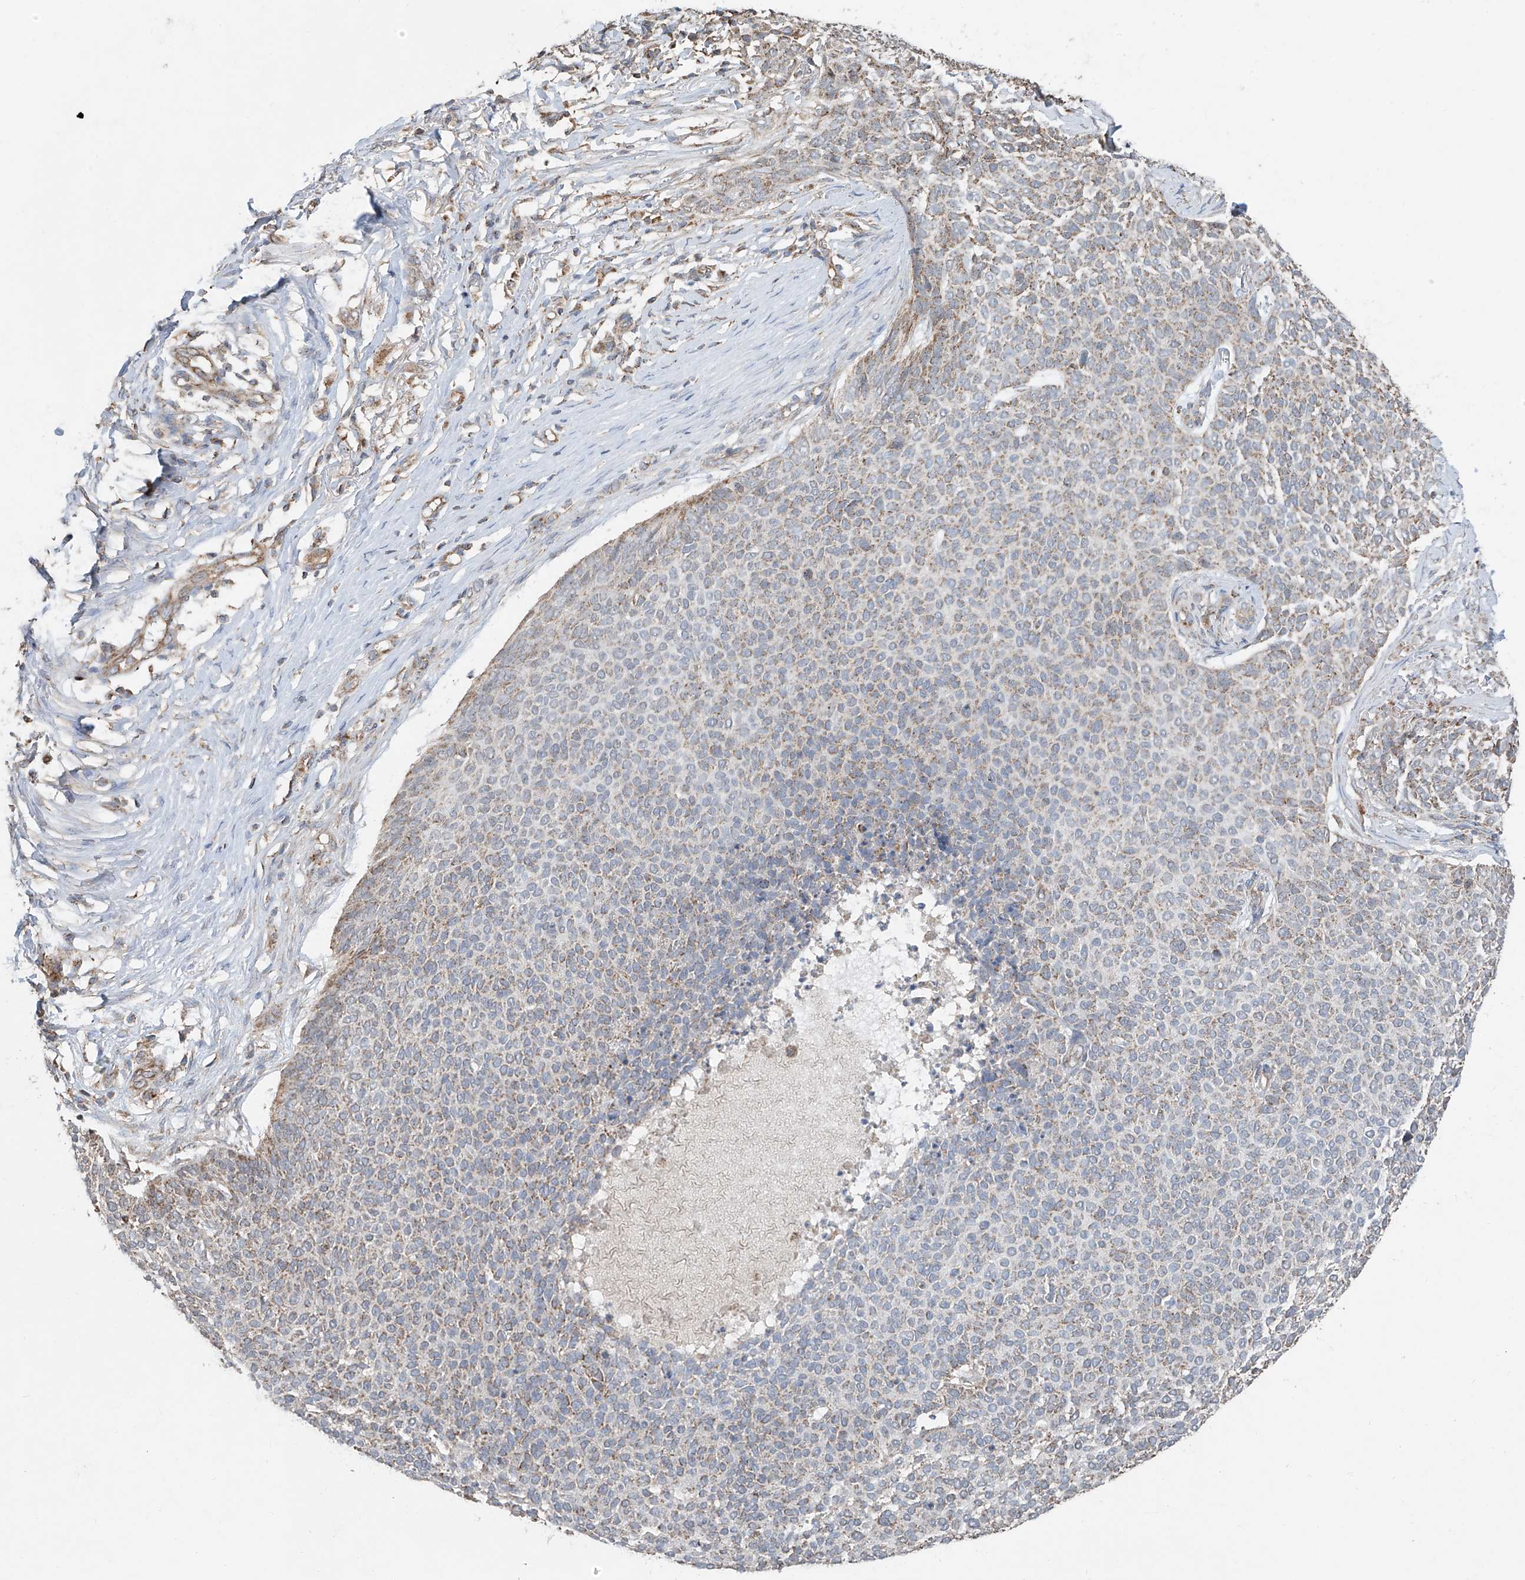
{"staining": {"intensity": "weak", "quantity": "25%-75%", "location": "cytoplasmic/membranous"}, "tissue": "skin cancer", "cell_type": "Tumor cells", "image_type": "cancer", "snomed": [{"axis": "morphology", "description": "Normal tissue, NOS"}, {"axis": "morphology", "description": "Basal cell carcinoma"}, {"axis": "topography", "description": "Skin"}], "caption": "Basal cell carcinoma (skin) was stained to show a protein in brown. There is low levels of weak cytoplasmic/membranous staining in about 25%-75% of tumor cells. Immunohistochemistry stains the protein of interest in brown and the nuclei are stained blue.", "gene": "UQCC1", "patient": {"sex": "male", "age": 50}}